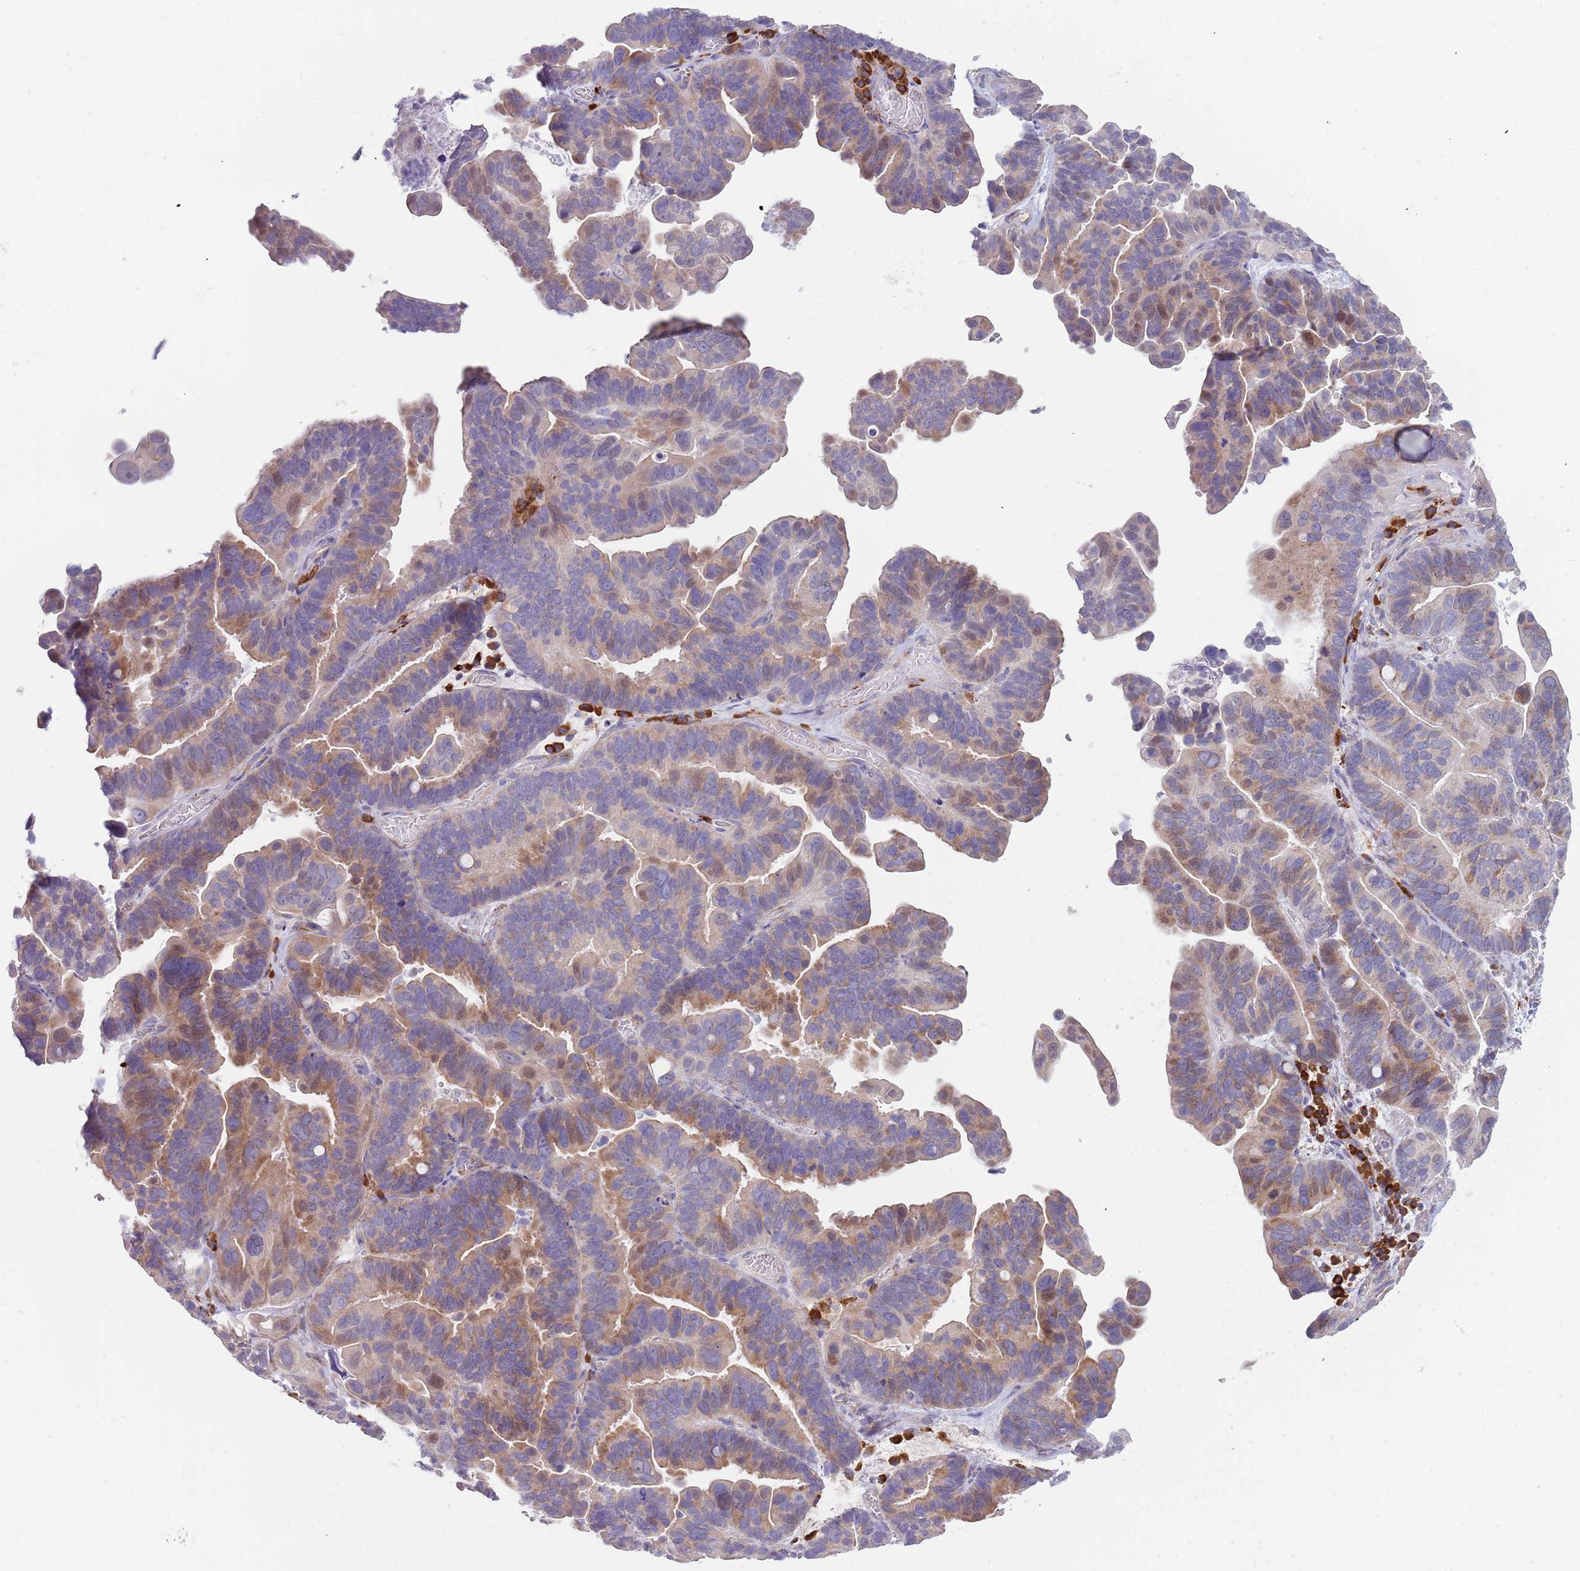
{"staining": {"intensity": "moderate", "quantity": "25%-75%", "location": "cytoplasmic/membranous"}, "tissue": "ovarian cancer", "cell_type": "Tumor cells", "image_type": "cancer", "snomed": [{"axis": "morphology", "description": "Cystadenocarcinoma, serous, NOS"}, {"axis": "topography", "description": "Ovary"}], "caption": "A medium amount of moderate cytoplasmic/membranous expression is identified in about 25%-75% of tumor cells in ovarian cancer (serous cystadenocarcinoma) tissue. (DAB (3,3'-diaminobenzidine) IHC, brown staining for protein, blue staining for nuclei).", "gene": "TNRC6C", "patient": {"sex": "female", "age": 56}}